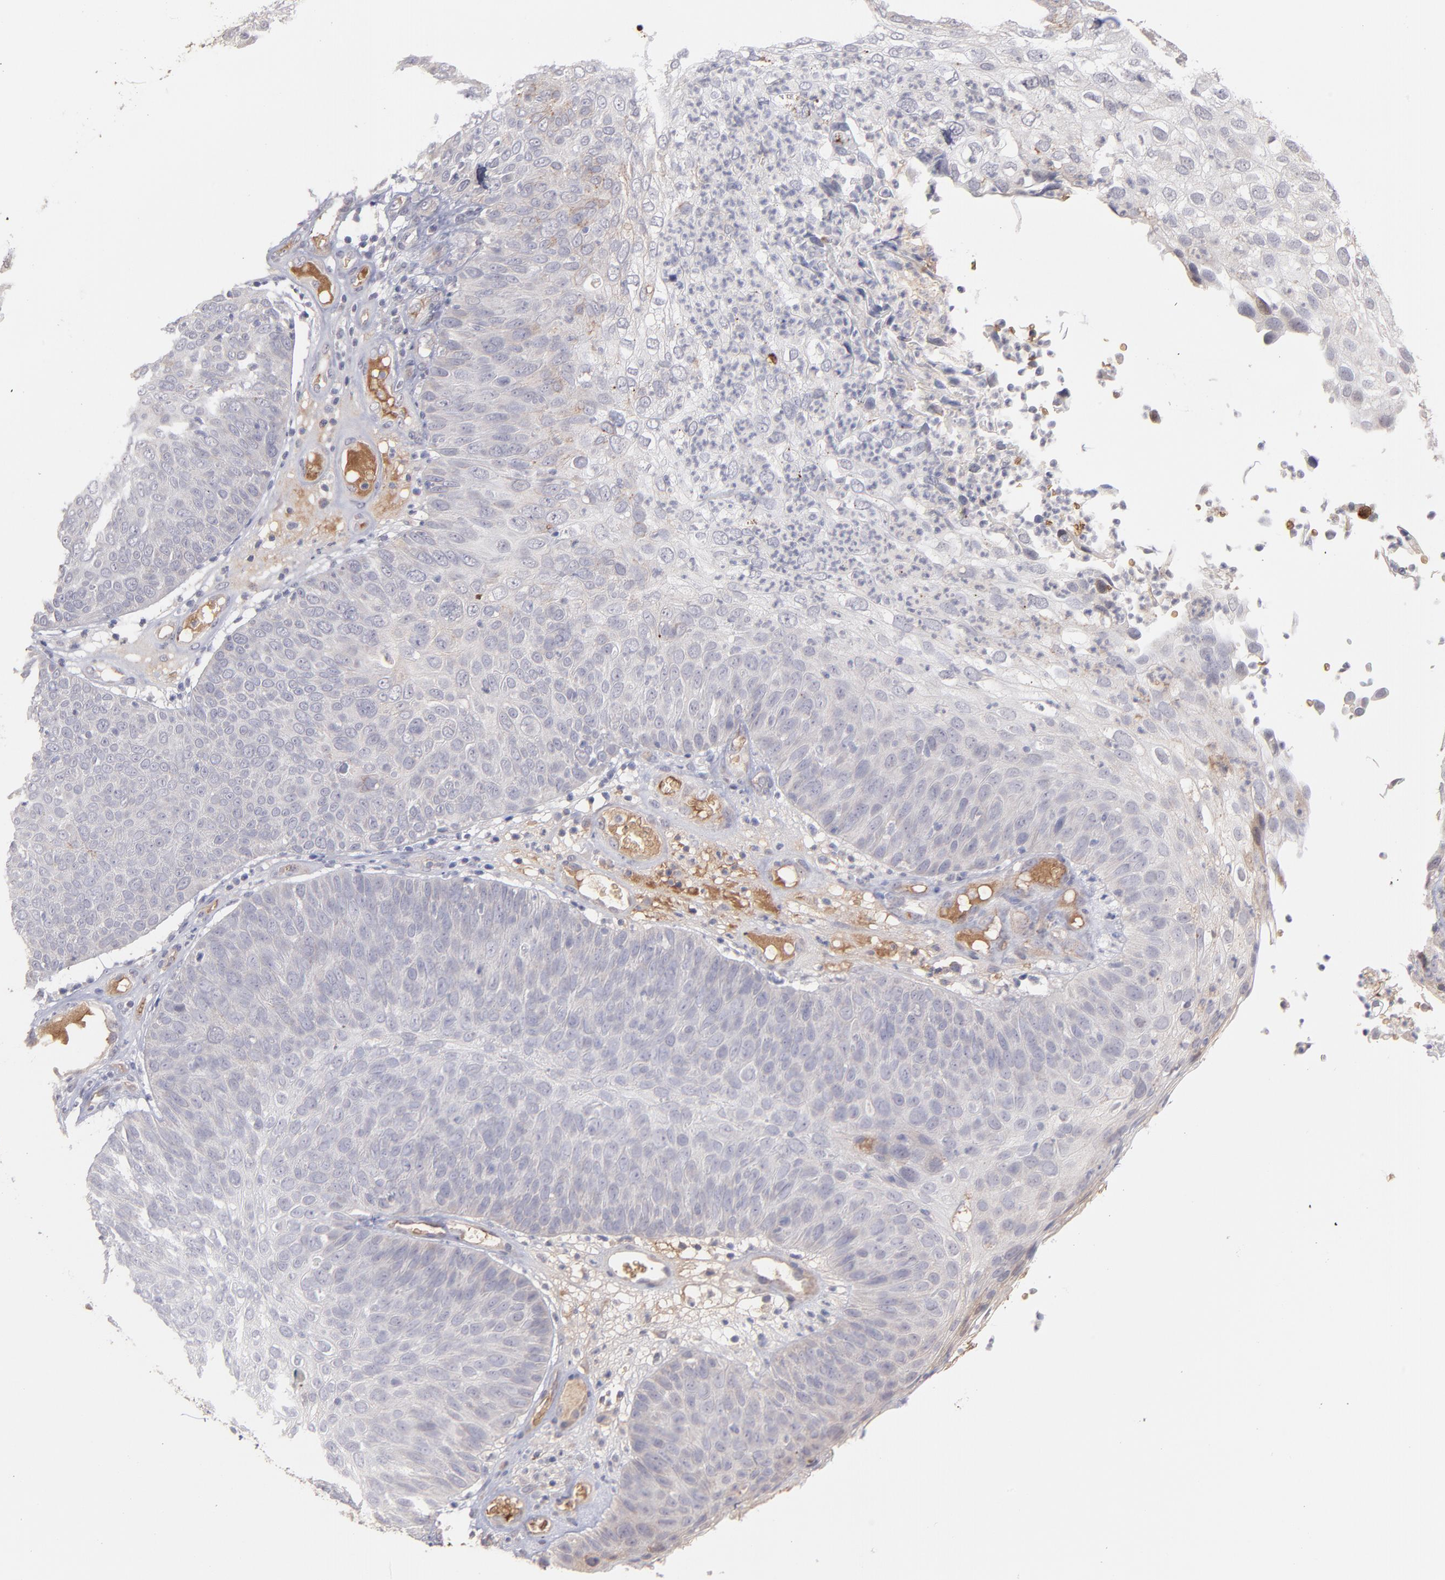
{"staining": {"intensity": "negative", "quantity": "none", "location": "none"}, "tissue": "skin cancer", "cell_type": "Tumor cells", "image_type": "cancer", "snomed": [{"axis": "morphology", "description": "Squamous cell carcinoma, NOS"}, {"axis": "topography", "description": "Skin"}], "caption": "Immunohistochemistry photomicrograph of human skin cancer (squamous cell carcinoma) stained for a protein (brown), which shows no staining in tumor cells. (Stains: DAB (3,3'-diaminobenzidine) immunohistochemistry (IHC) with hematoxylin counter stain, Microscopy: brightfield microscopy at high magnification).", "gene": "F13B", "patient": {"sex": "male", "age": 87}}